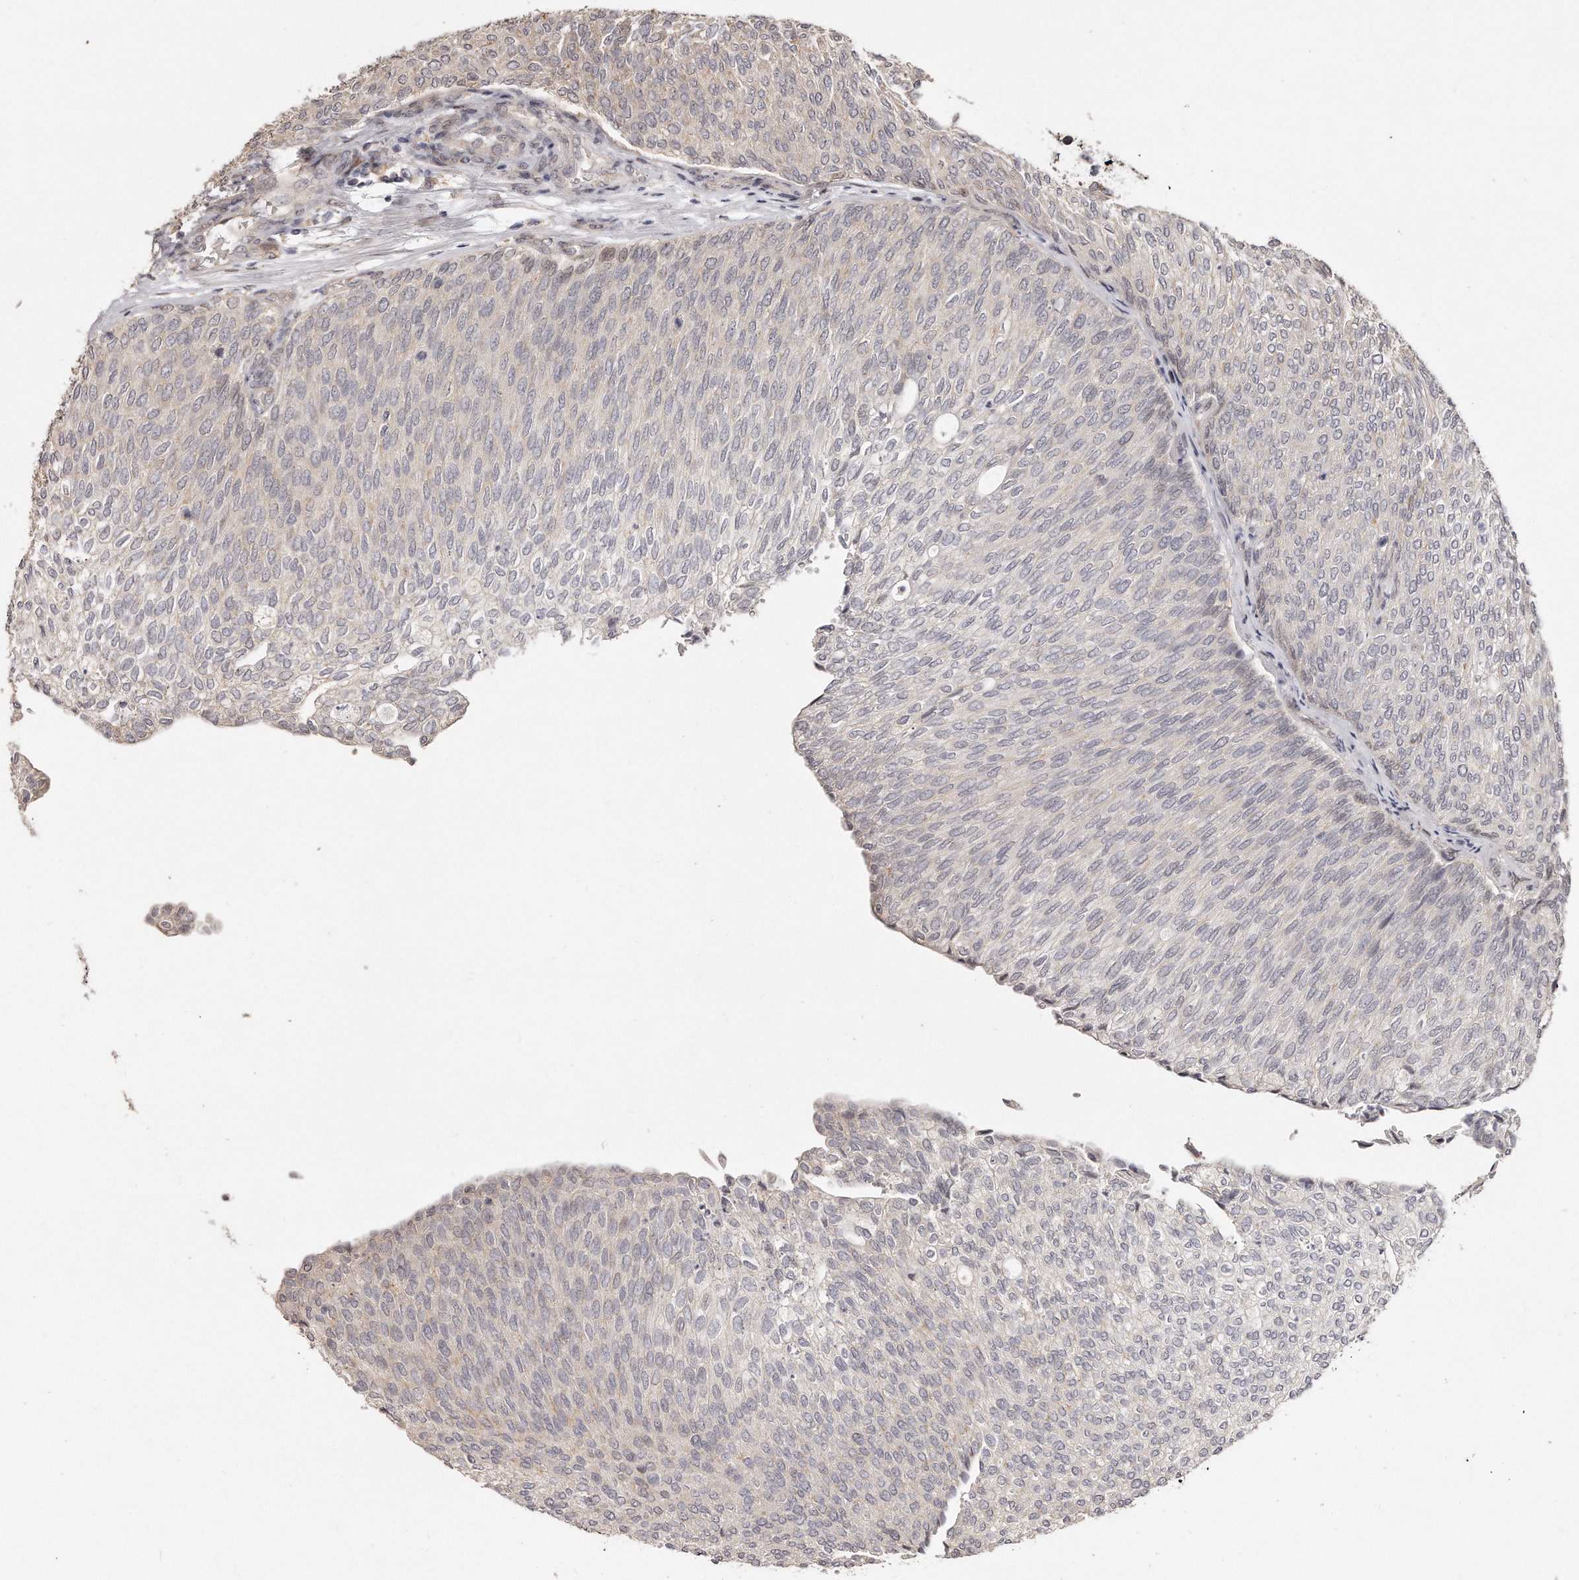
{"staining": {"intensity": "negative", "quantity": "none", "location": "none"}, "tissue": "urothelial cancer", "cell_type": "Tumor cells", "image_type": "cancer", "snomed": [{"axis": "morphology", "description": "Urothelial carcinoma, Low grade"}, {"axis": "topography", "description": "Urinary bladder"}], "caption": "This is an IHC photomicrograph of urothelial carcinoma (low-grade). There is no expression in tumor cells.", "gene": "HASPIN", "patient": {"sex": "female", "age": 79}}